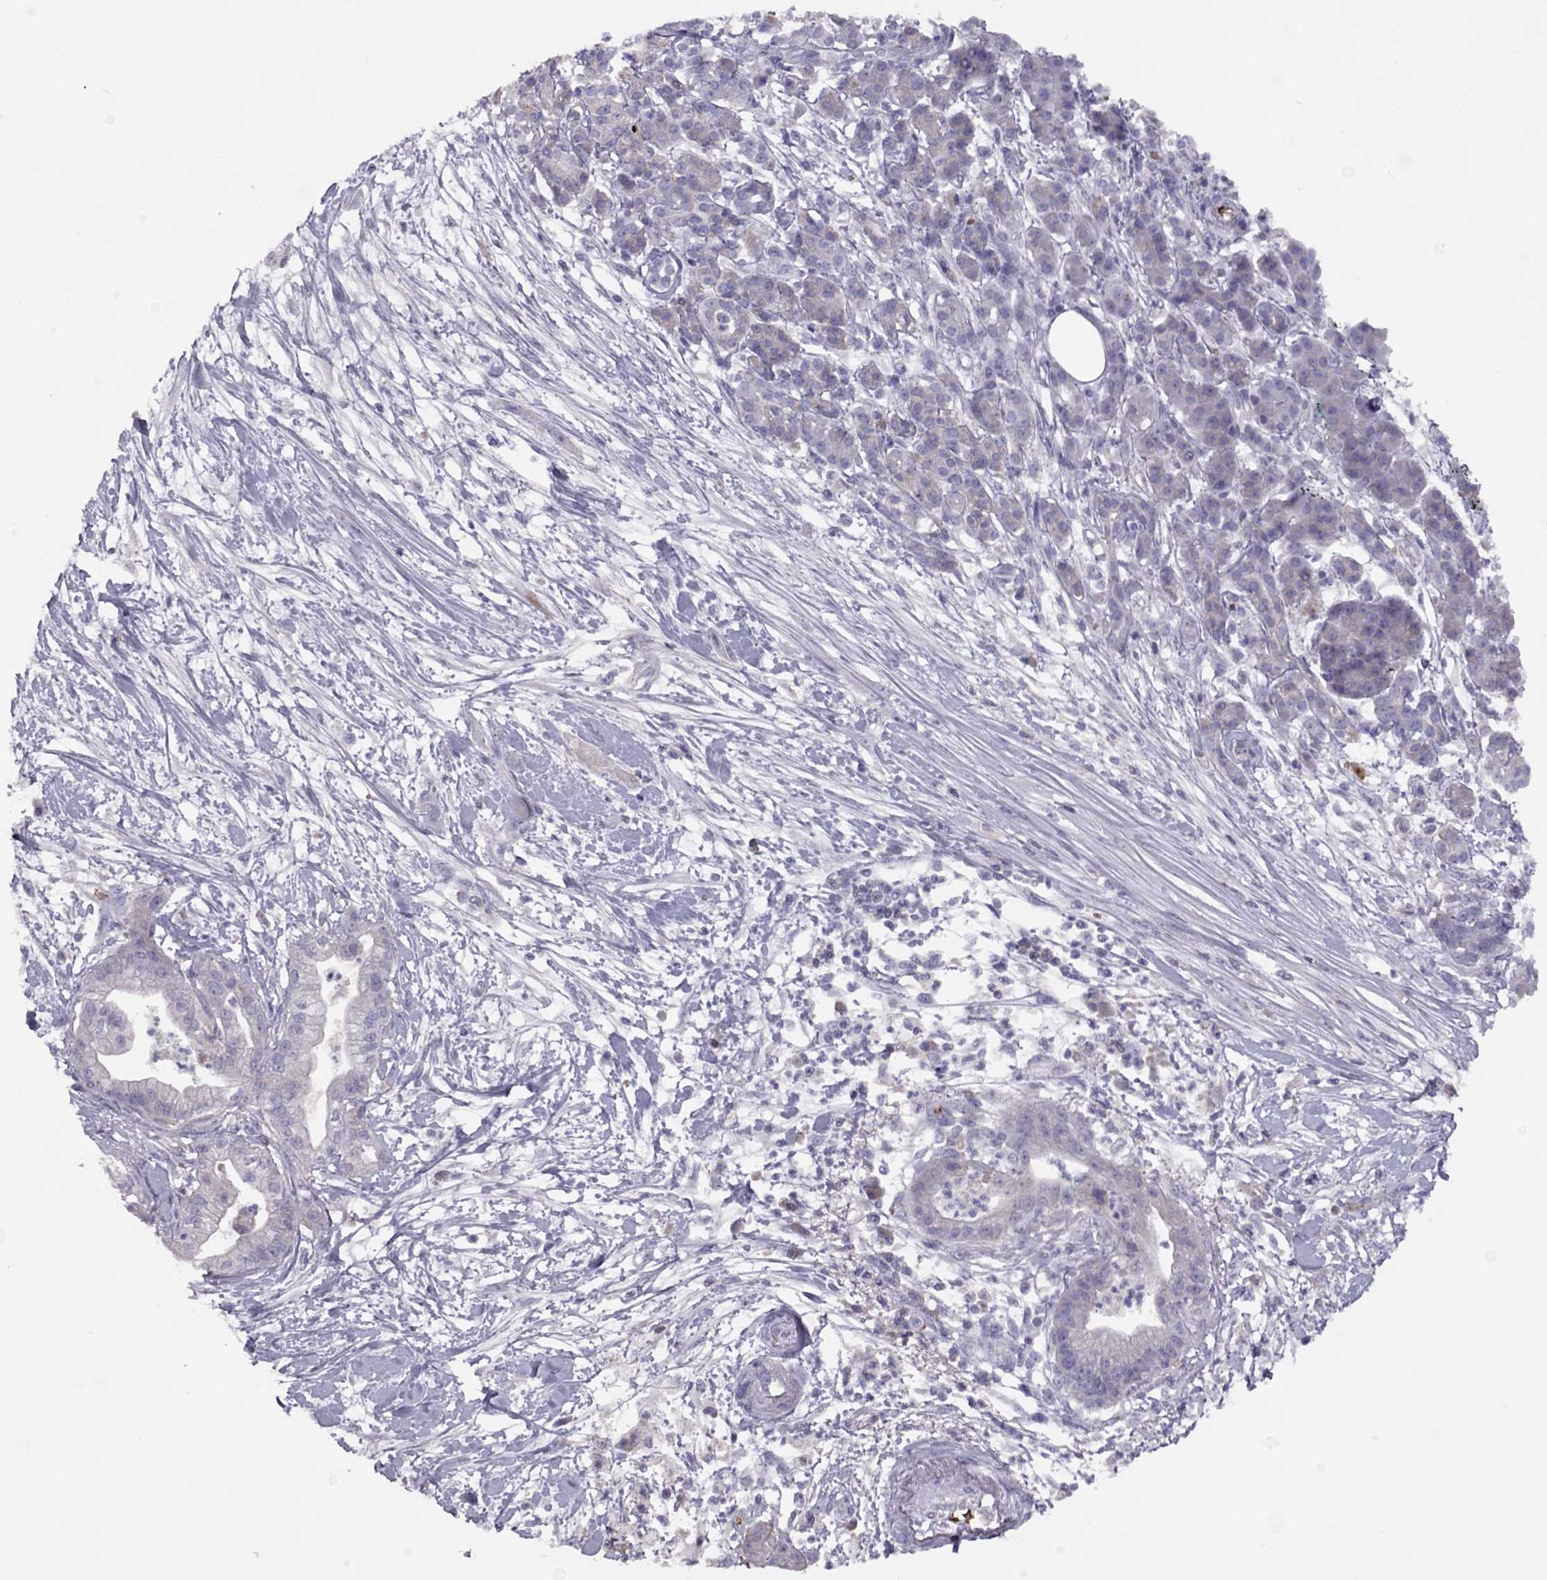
{"staining": {"intensity": "negative", "quantity": "none", "location": "none"}, "tissue": "pancreatic cancer", "cell_type": "Tumor cells", "image_type": "cancer", "snomed": [{"axis": "morphology", "description": "Normal tissue, NOS"}, {"axis": "morphology", "description": "Adenocarcinoma, NOS"}, {"axis": "topography", "description": "Lymph node"}, {"axis": "topography", "description": "Pancreas"}], "caption": "Immunohistochemistry (IHC) histopathology image of human pancreatic cancer stained for a protein (brown), which displays no staining in tumor cells.", "gene": "RHD", "patient": {"sex": "female", "age": 58}}